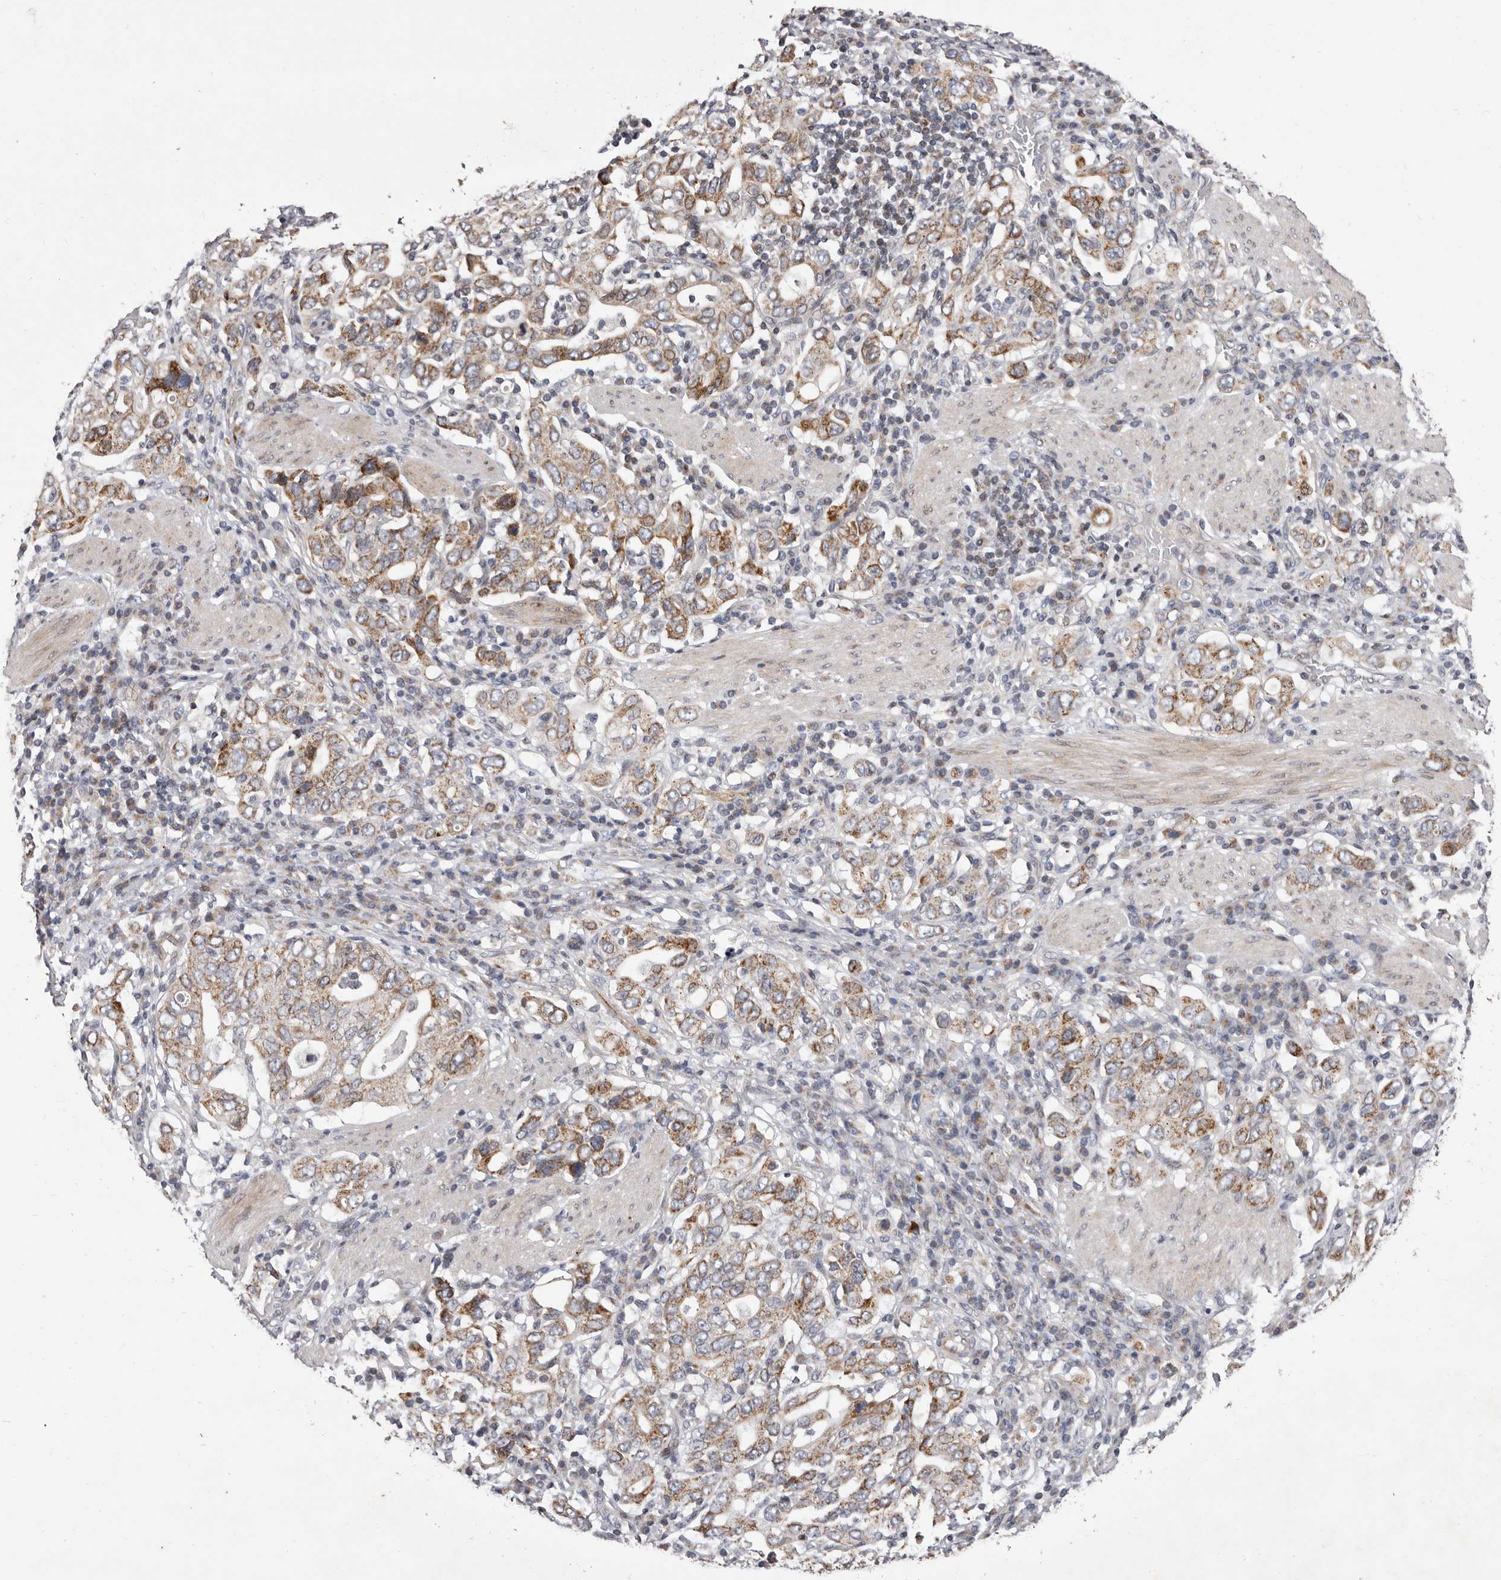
{"staining": {"intensity": "moderate", "quantity": ">75%", "location": "cytoplasmic/membranous"}, "tissue": "stomach cancer", "cell_type": "Tumor cells", "image_type": "cancer", "snomed": [{"axis": "morphology", "description": "Adenocarcinoma, NOS"}, {"axis": "topography", "description": "Stomach, upper"}], "caption": "About >75% of tumor cells in stomach cancer (adenocarcinoma) demonstrate moderate cytoplasmic/membranous protein positivity as visualized by brown immunohistochemical staining.", "gene": "TIMM17B", "patient": {"sex": "male", "age": 62}}